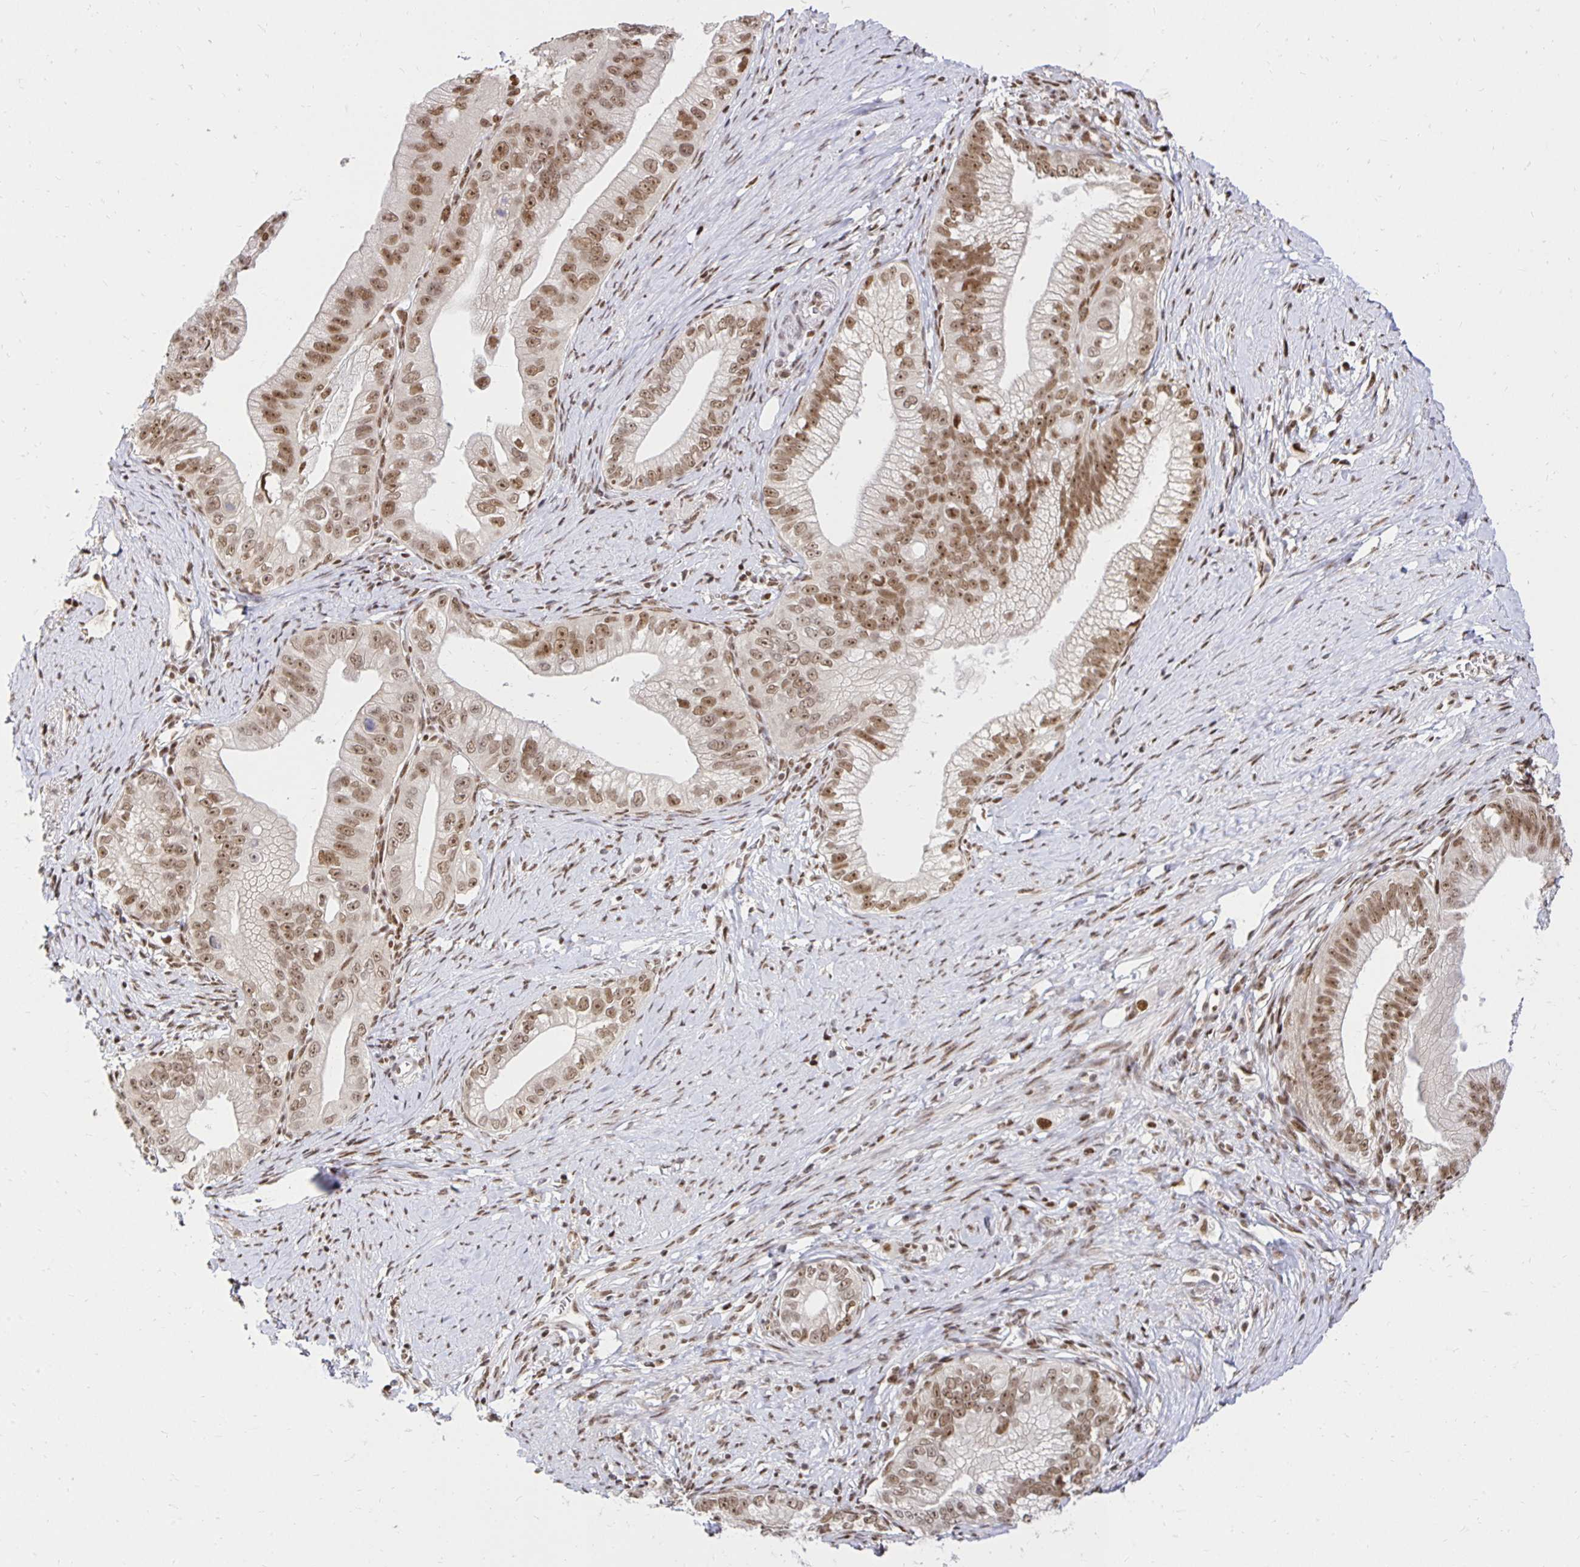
{"staining": {"intensity": "moderate", "quantity": ">75%", "location": "nuclear"}, "tissue": "pancreatic cancer", "cell_type": "Tumor cells", "image_type": "cancer", "snomed": [{"axis": "morphology", "description": "Adenocarcinoma, NOS"}, {"axis": "topography", "description": "Pancreas"}], "caption": "Pancreatic cancer (adenocarcinoma) was stained to show a protein in brown. There is medium levels of moderate nuclear expression in about >75% of tumor cells.", "gene": "ZNF579", "patient": {"sex": "male", "age": 70}}